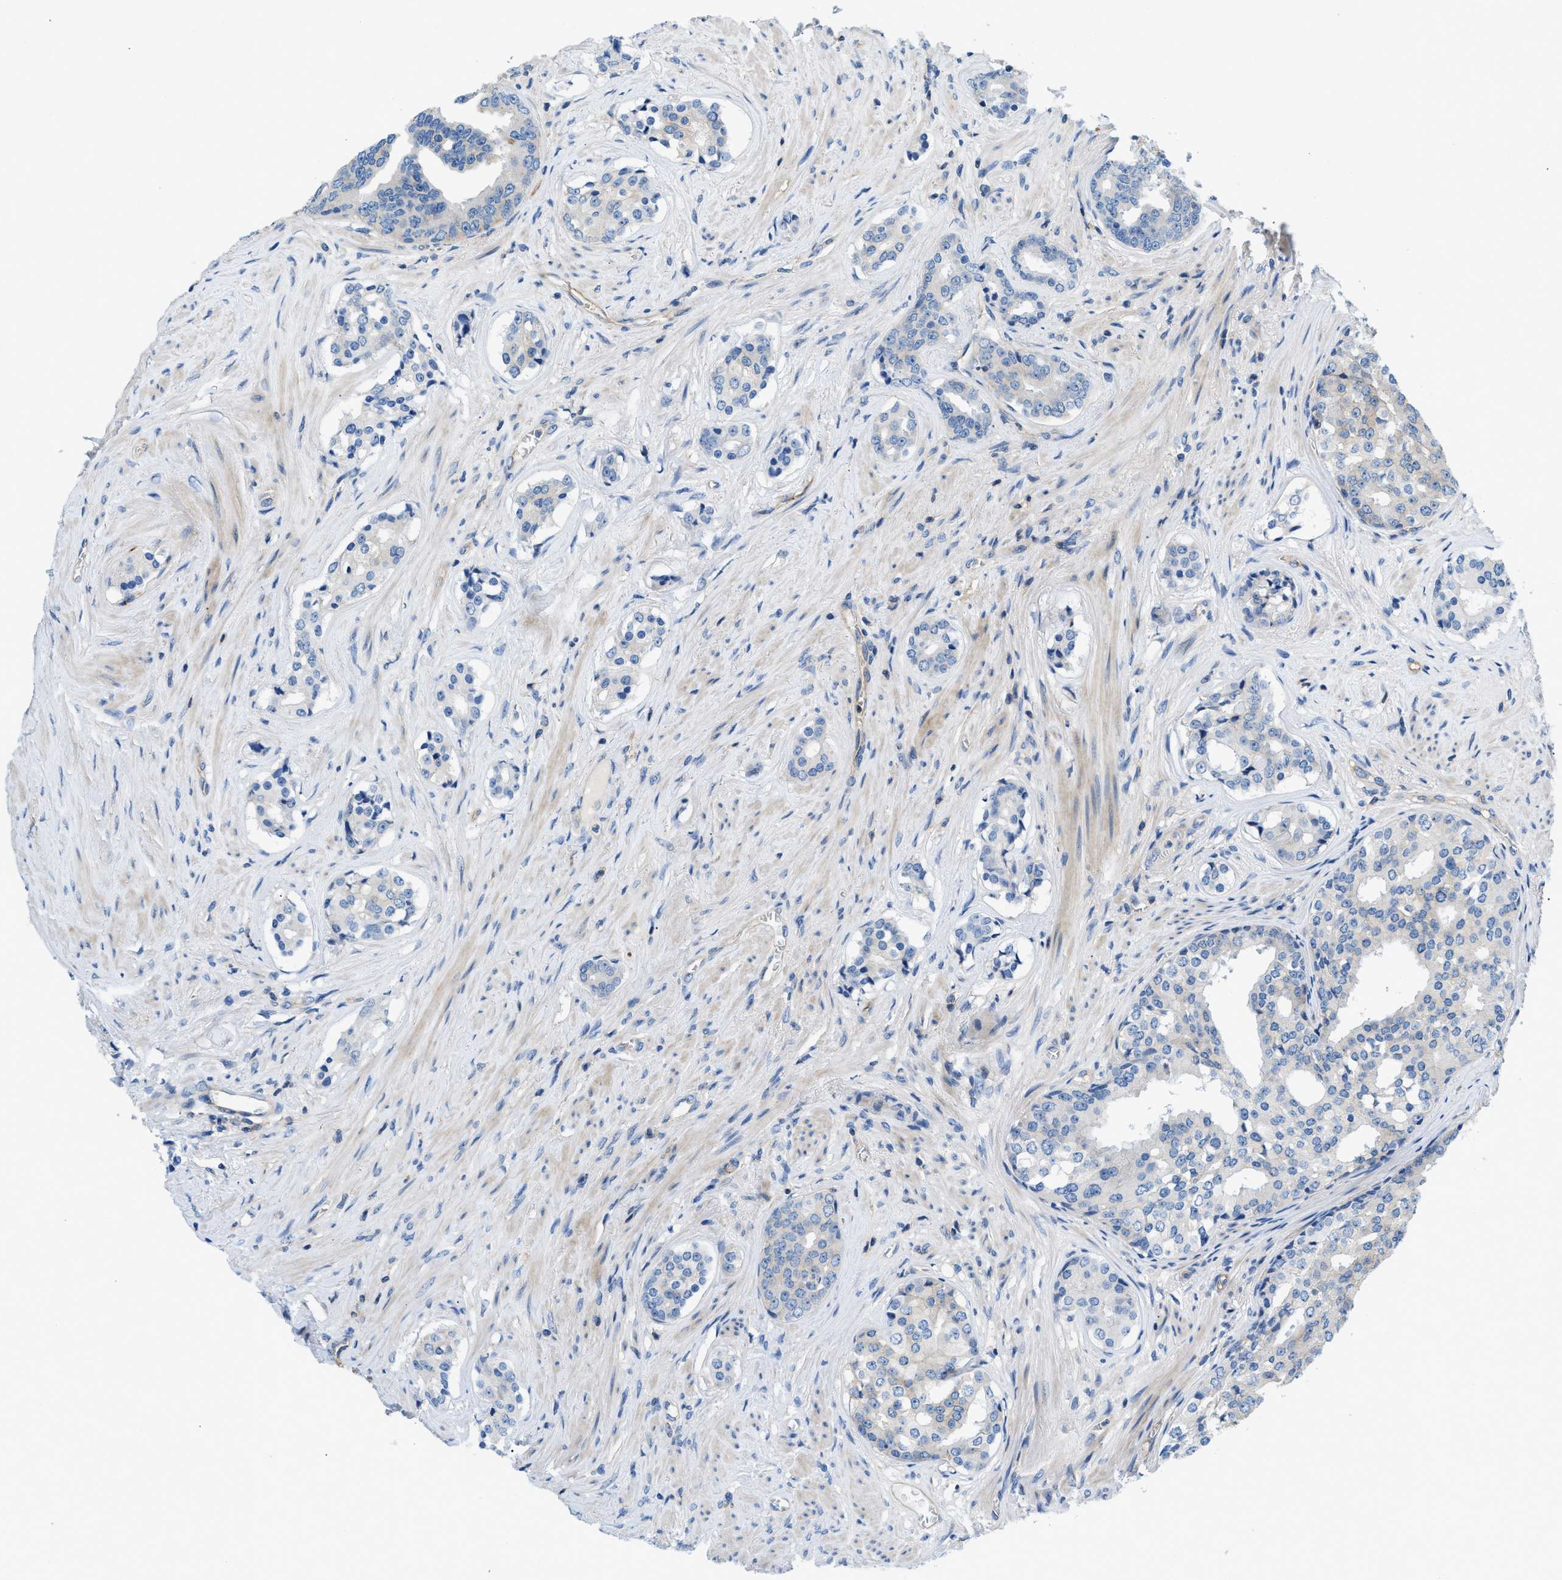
{"staining": {"intensity": "negative", "quantity": "none", "location": "none"}, "tissue": "prostate cancer", "cell_type": "Tumor cells", "image_type": "cancer", "snomed": [{"axis": "morphology", "description": "Adenocarcinoma, High grade"}, {"axis": "topography", "description": "Prostate"}], "caption": "Immunohistochemistry (IHC) photomicrograph of human prostate cancer stained for a protein (brown), which shows no staining in tumor cells.", "gene": "ORAI1", "patient": {"sex": "male", "age": 71}}